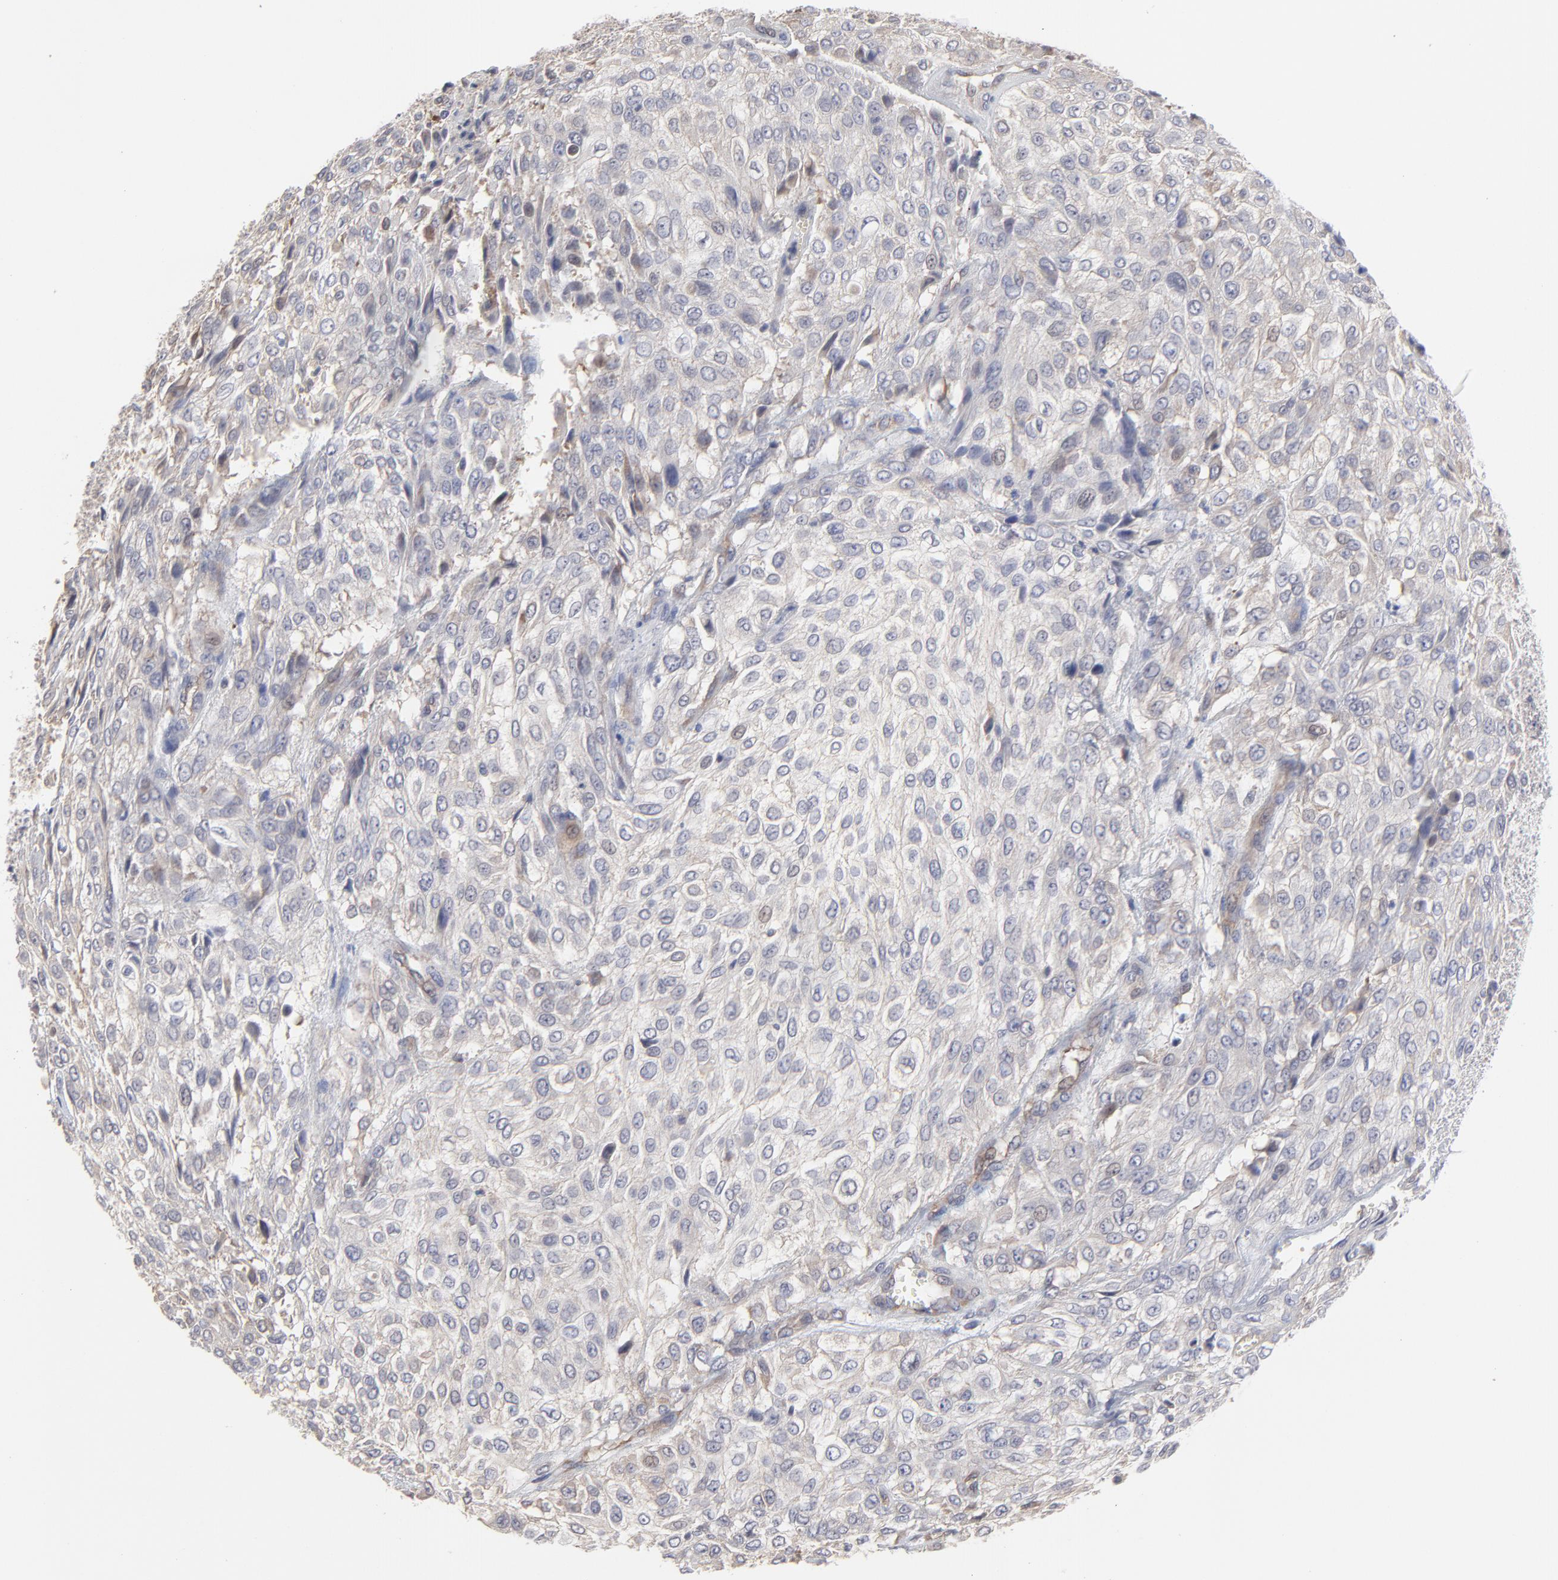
{"staining": {"intensity": "weak", "quantity": ">75%", "location": "cytoplasmic/membranous"}, "tissue": "urothelial cancer", "cell_type": "Tumor cells", "image_type": "cancer", "snomed": [{"axis": "morphology", "description": "Urothelial carcinoma, High grade"}, {"axis": "topography", "description": "Urinary bladder"}], "caption": "High-power microscopy captured an IHC photomicrograph of high-grade urothelial carcinoma, revealing weak cytoplasmic/membranous expression in approximately >75% of tumor cells.", "gene": "ZNF157", "patient": {"sex": "male", "age": 57}}